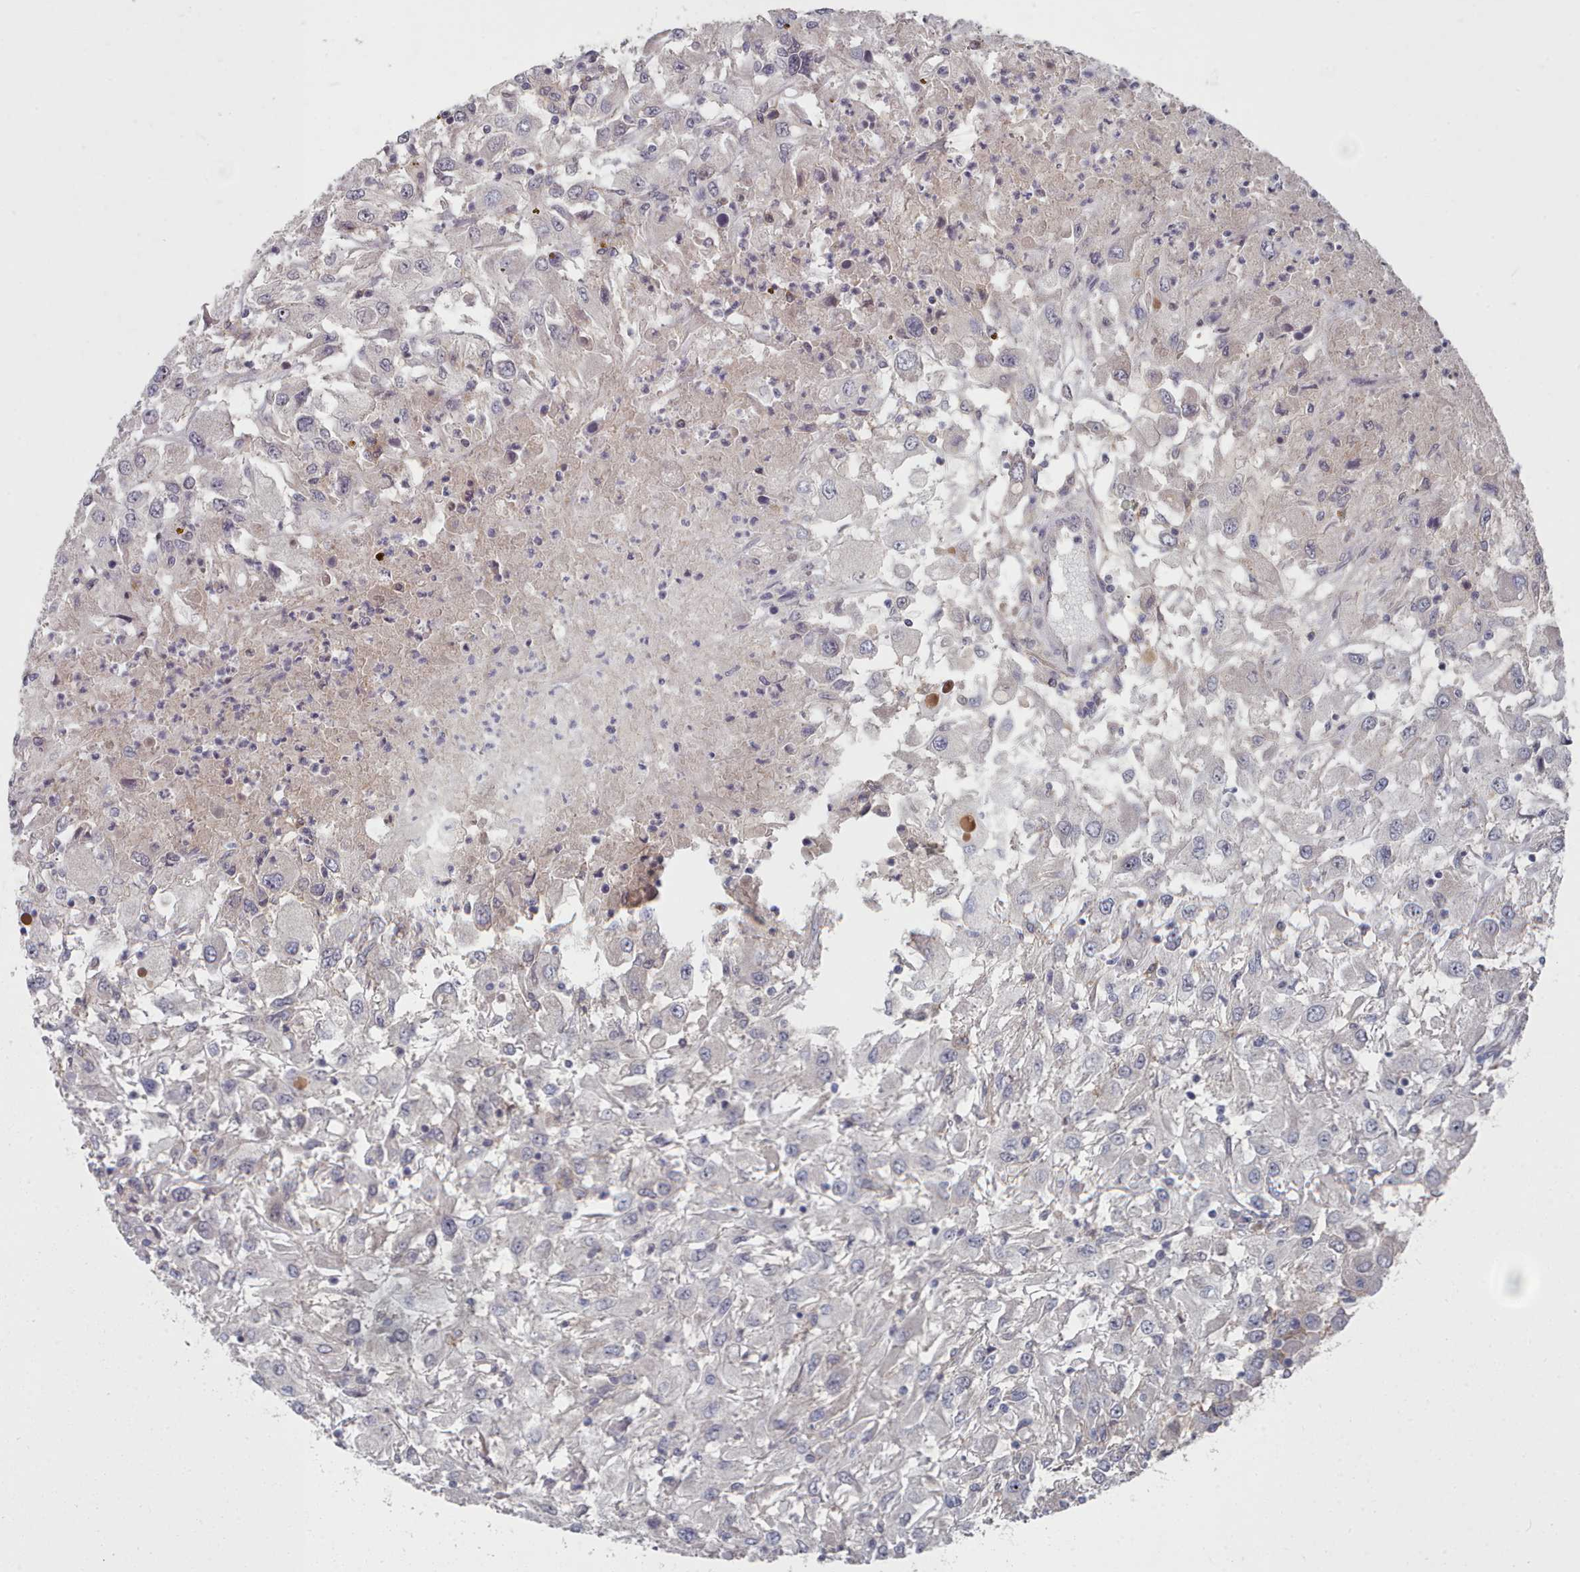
{"staining": {"intensity": "negative", "quantity": "none", "location": "none"}, "tissue": "renal cancer", "cell_type": "Tumor cells", "image_type": "cancer", "snomed": [{"axis": "morphology", "description": "Adenocarcinoma, NOS"}, {"axis": "topography", "description": "Kidney"}], "caption": "A high-resolution photomicrograph shows IHC staining of renal cancer, which exhibits no significant positivity in tumor cells.", "gene": "COL8A2", "patient": {"sex": "female", "age": 67}}